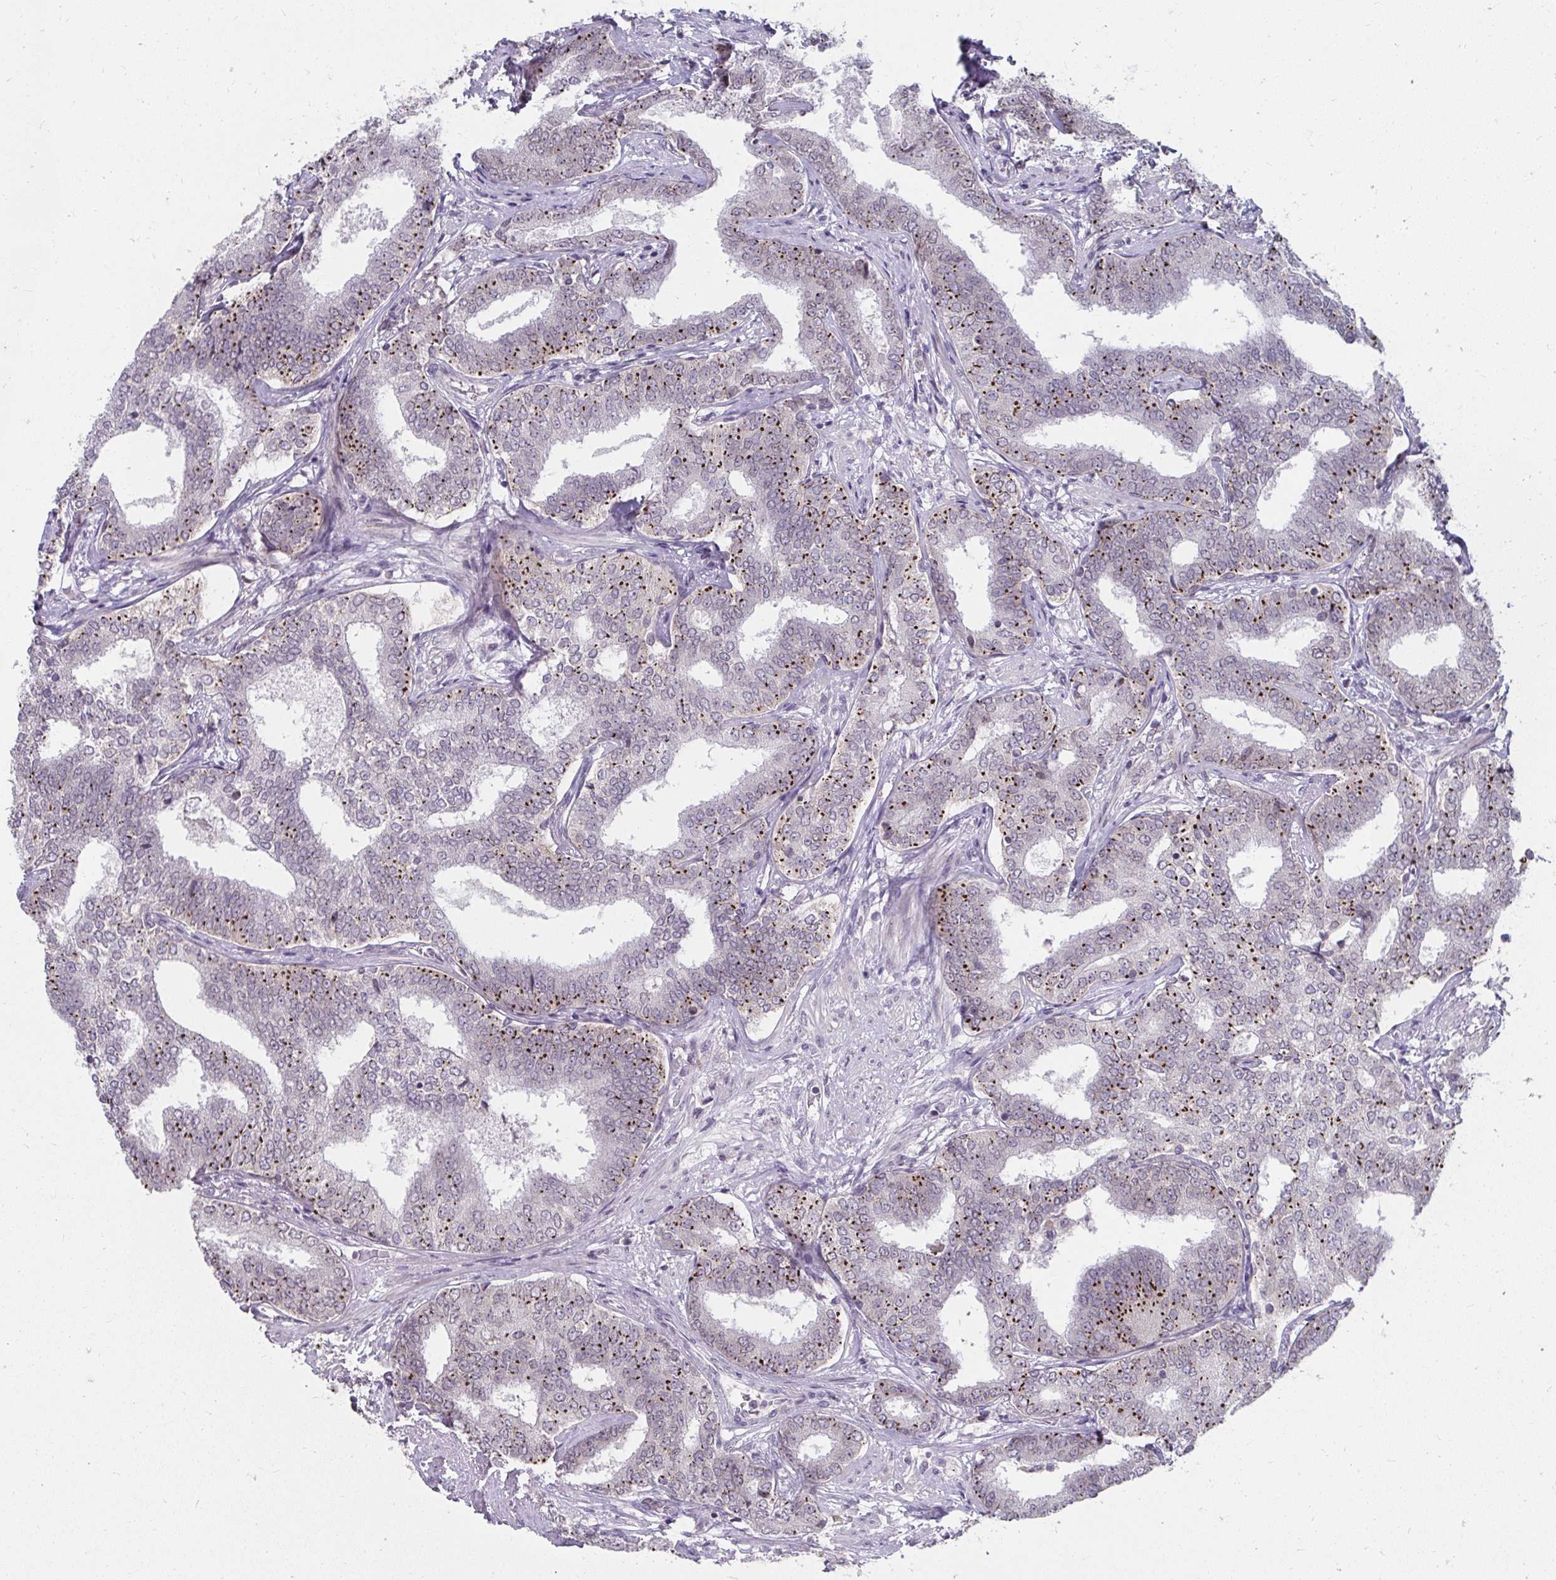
{"staining": {"intensity": "strong", "quantity": "25%-75%", "location": "cytoplasmic/membranous"}, "tissue": "prostate cancer", "cell_type": "Tumor cells", "image_type": "cancer", "snomed": [{"axis": "morphology", "description": "Adenocarcinoma, High grade"}, {"axis": "topography", "description": "Prostate"}], "caption": "Prostate high-grade adenocarcinoma was stained to show a protein in brown. There is high levels of strong cytoplasmic/membranous staining in approximately 25%-75% of tumor cells.", "gene": "NUP133", "patient": {"sex": "male", "age": 72}}